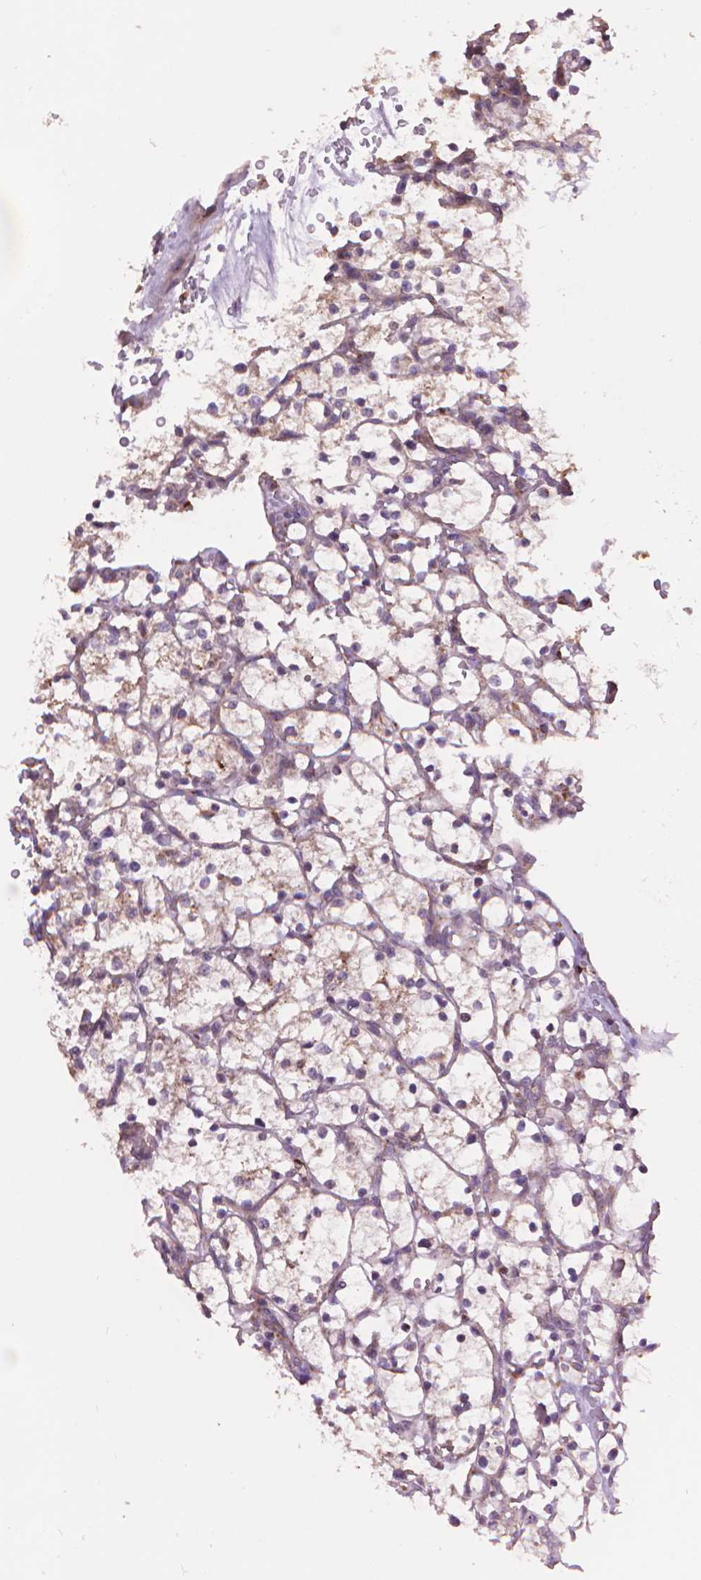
{"staining": {"intensity": "weak", "quantity": "25%-75%", "location": "cytoplasmic/membranous"}, "tissue": "renal cancer", "cell_type": "Tumor cells", "image_type": "cancer", "snomed": [{"axis": "morphology", "description": "Adenocarcinoma, NOS"}, {"axis": "topography", "description": "Kidney"}], "caption": "Immunohistochemistry histopathology image of renal cancer stained for a protein (brown), which exhibits low levels of weak cytoplasmic/membranous expression in approximately 25%-75% of tumor cells.", "gene": "GLB1", "patient": {"sex": "female", "age": 64}}